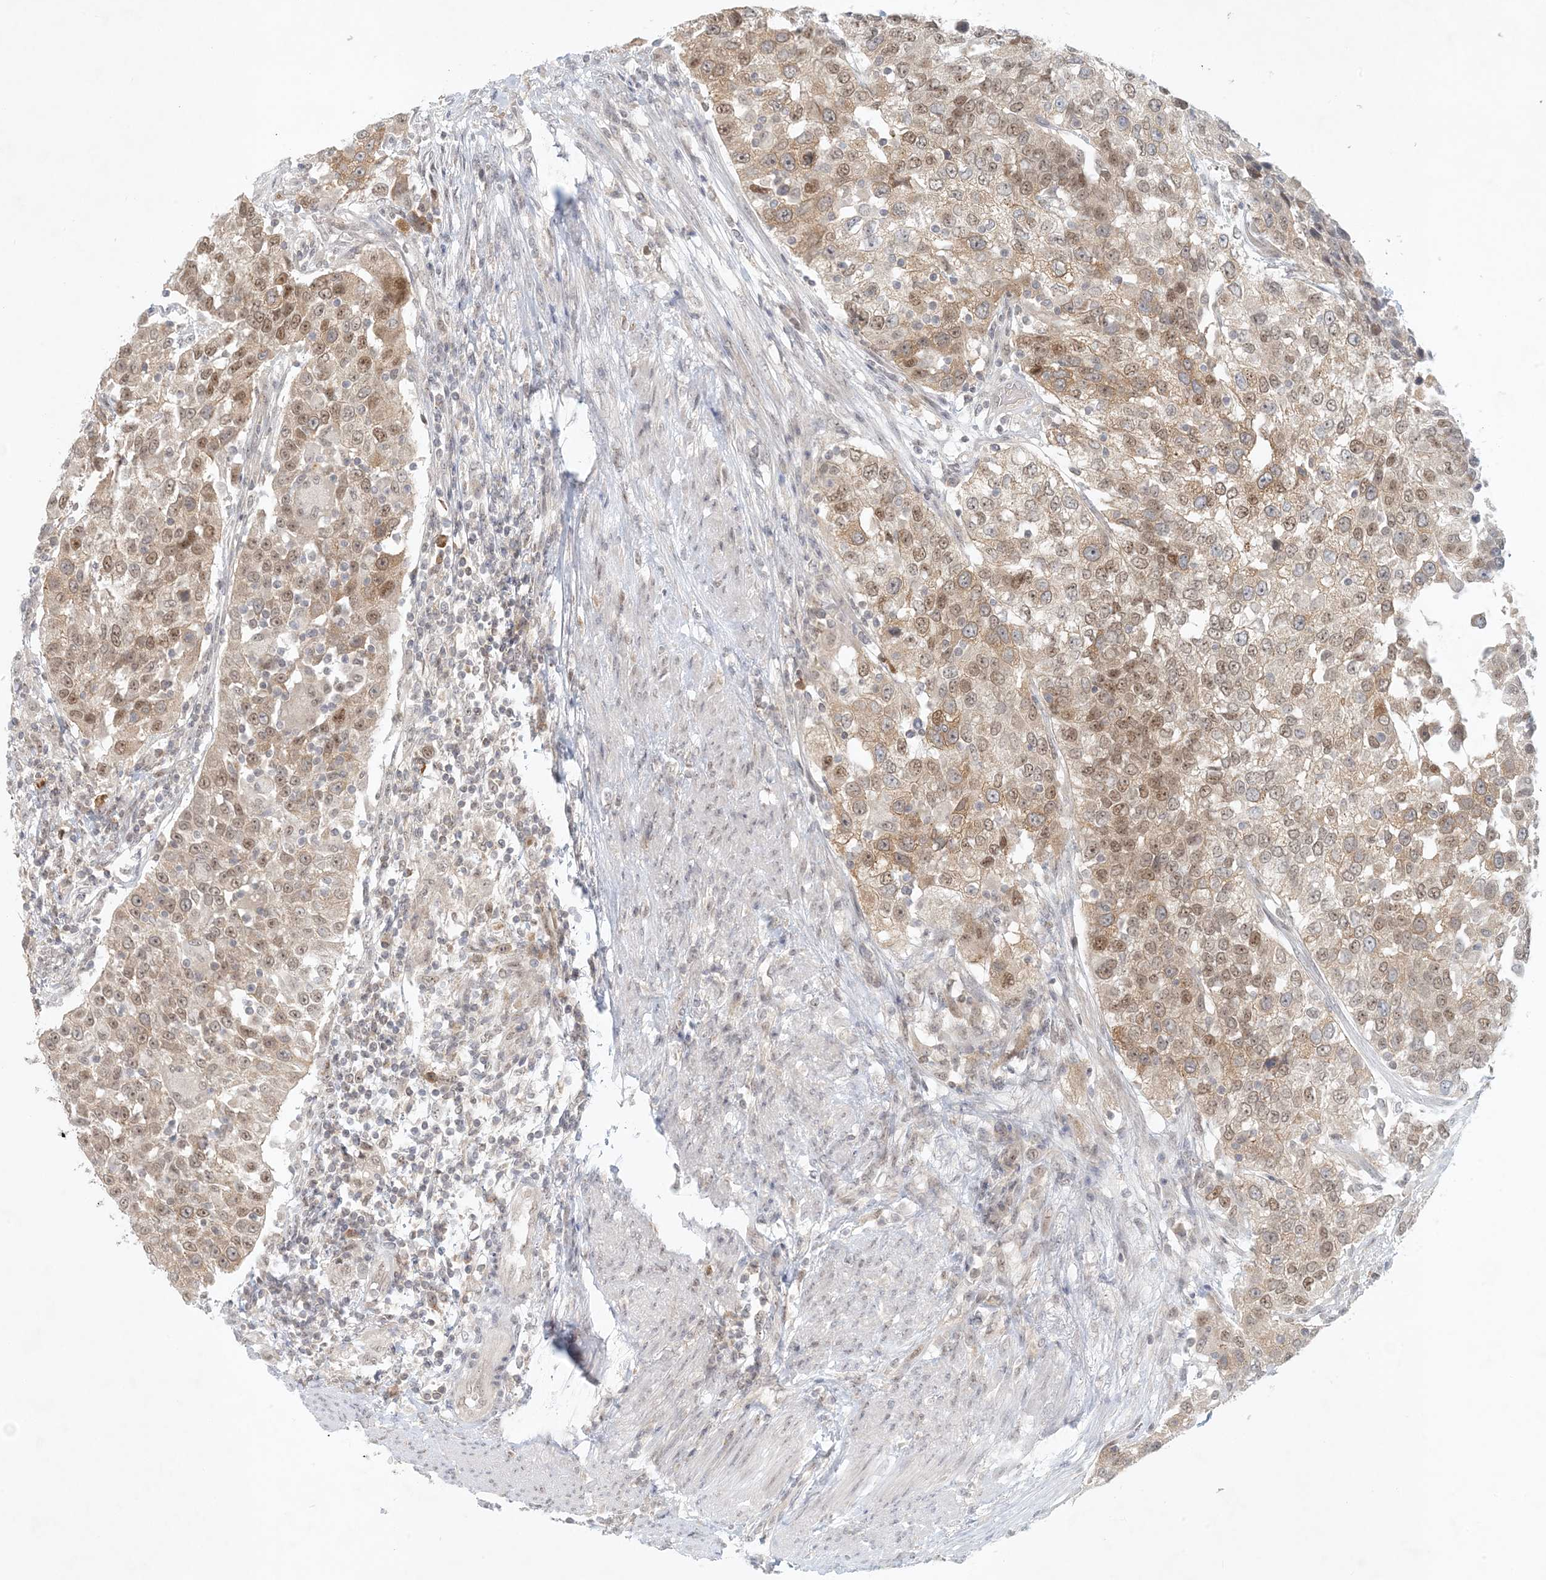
{"staining": {"intensity": "moderate", "quantity": ">75%", "location": "cytoplasmic/membranous,nuclear"}, "tissue": "urothelial cancer", "cell_type": "Tumor cells", "image_type": "cancer", "snomed": [{"axis": "morphology", "description": "Urothelial carcinoma, High grade"}, {"axis": "topography", "description": "Urinary bladder"}], "caption": "High-power microscopy captured an immunohistochemistry (IHC) photomicrograph of urothelial cancer, revealing moderate cytoplasmic/membranous and nuclear positivity in about >75% of tumor cells.", "gene": "OBI1", "patient": {"sex": "female", "age": 80}}